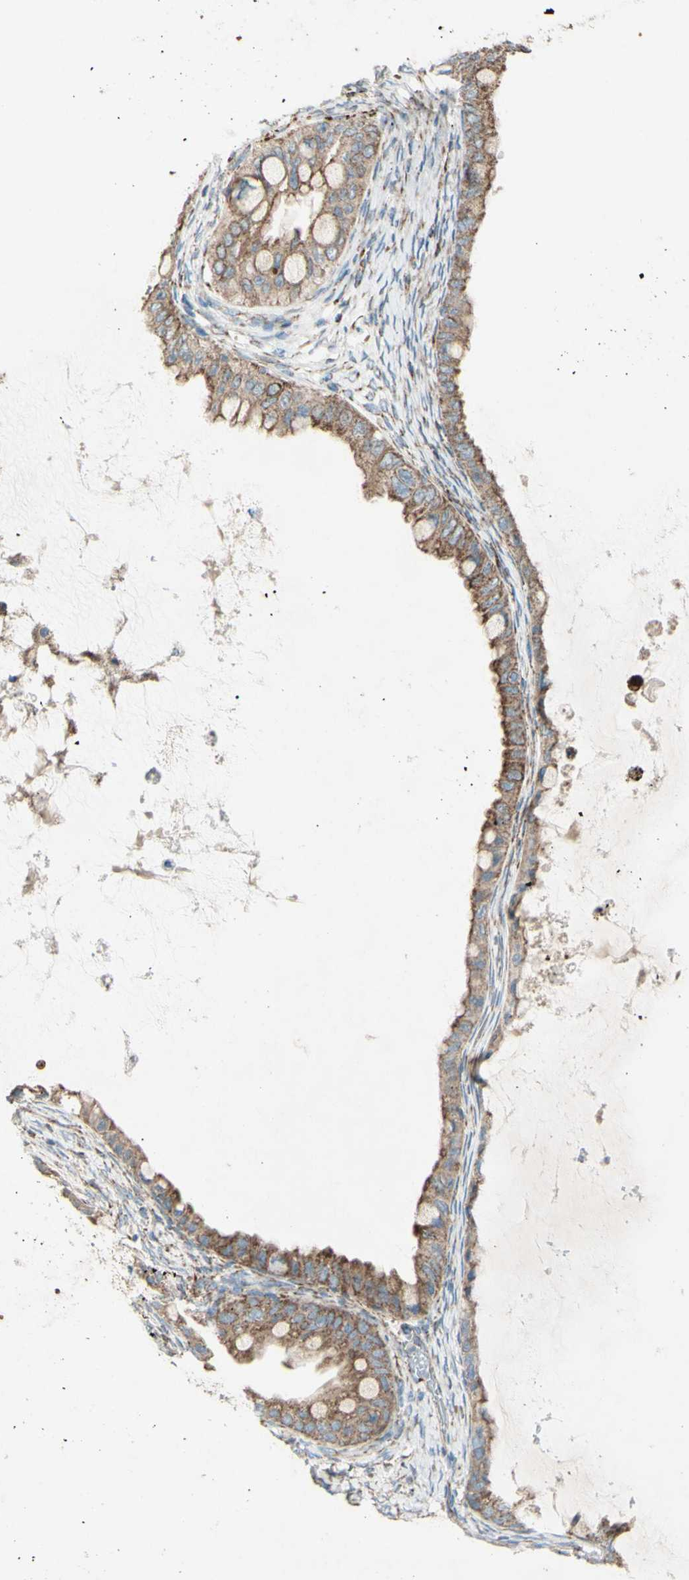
{"staining": {"intensity": "moderate", "quantity": ">75%", "location": "cytoplasmic/membranous"}, "tissue": "ovarian cancer", "cell_type": "Tumor cells", "image_type": "cancer", "snomed": [{"axis": "morphology", "description": "Cystadenocarcinoma, mucinous, NOS"}, {"axis": "topography", "description": "Ovary"}], "caption": "A histopathology image of human ovarian cancer stained for a protein exhibits moderate cytoplasmic/membranous brown staining in tumor cells.", "gene": "RHOT1", "patient": {"sex": "female", "age": 80}}